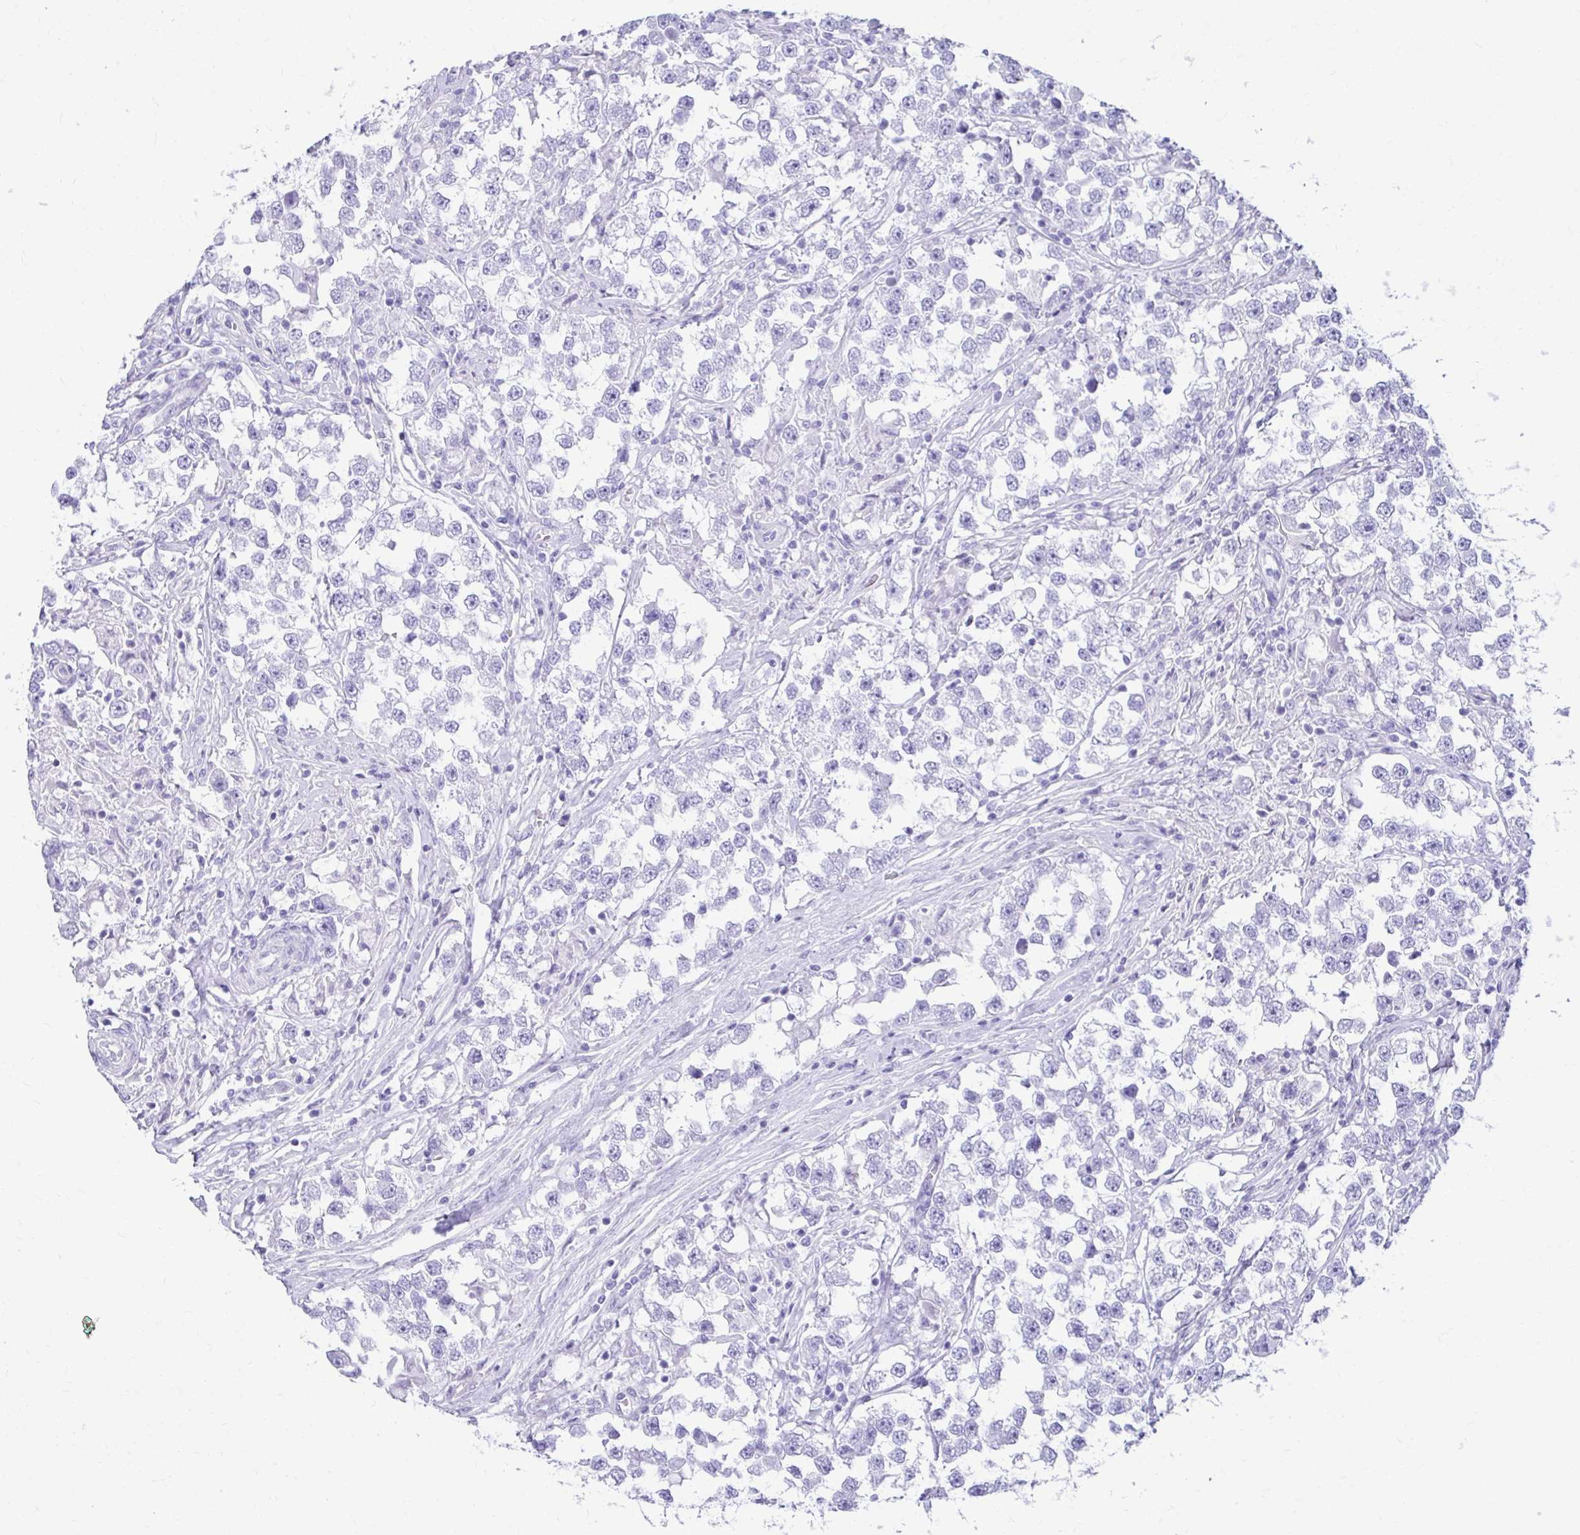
{"staining": {"intensity": "negative", "quantity": "none", "location": "none"}, "tissue": "testis cancer", "cell_type": "Tumor cells", "image_type": "cancer", "snomed": [{"axis": "morphology", "description": "Seminoma, NOS"}, {"axis": "topography", "description": "Testis"}], "caption": "IHC photomicrograph of neoplastic tissue: human testis seminoma stained with DAB displays no significant protein expression in tumor cells. Brightfield microscopy of immunohistochemistry (IHC) stained with DAB (brown) and hematoxylin (blue), captured at high magnification.", "gene": "ATP4B", "patient": {"sex": "male", "age": 46}}